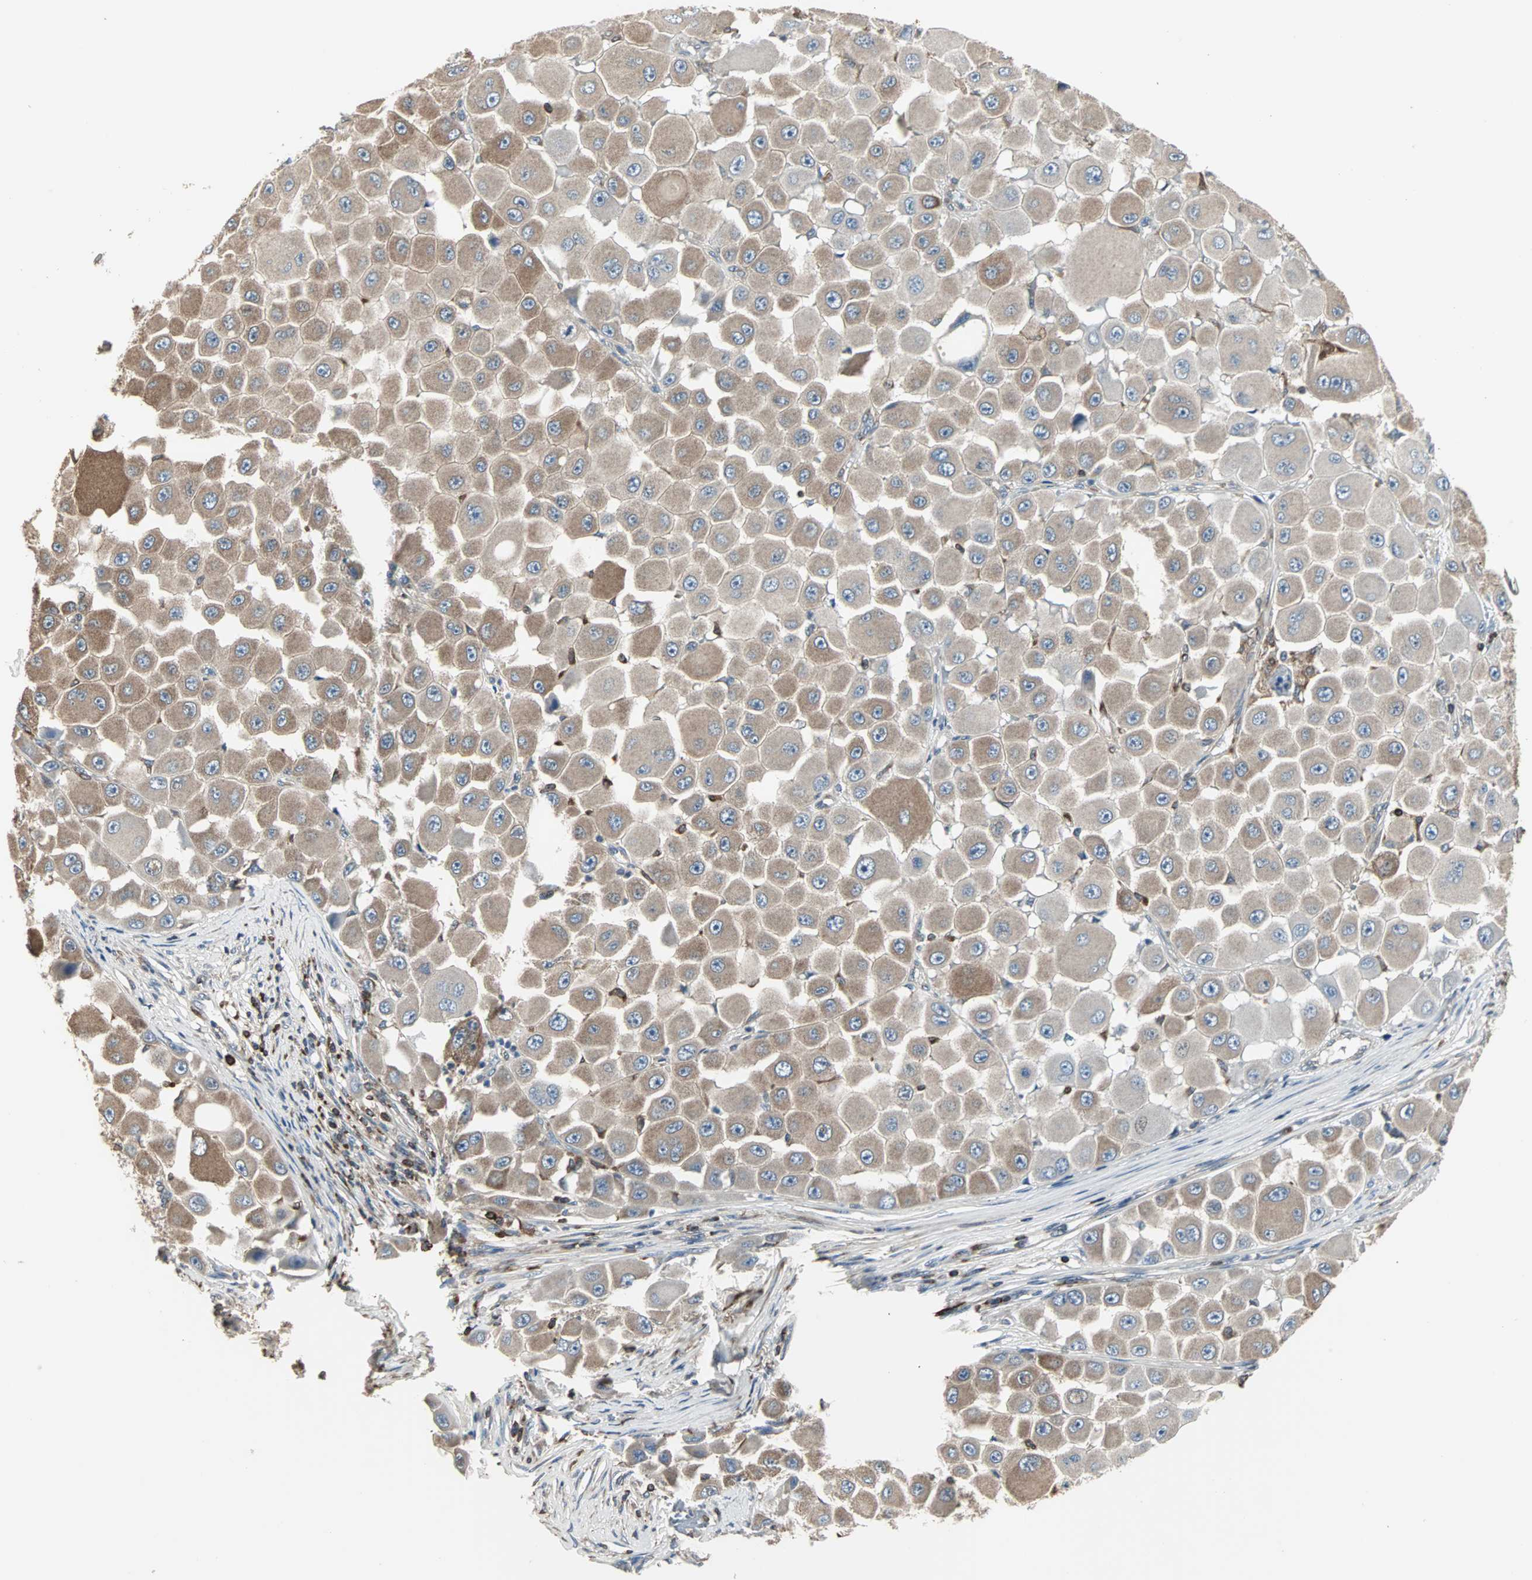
{"staining": {"intensity": "moderate", "quantity": ">75%", "location": "cytoplasmic/membranous"}, "tissue": "melanoma", "cell_type": "Tumor cells", "image_type": "cancer", "snomed": [{"axis": "morphology", "description": "Malignant melanoma, NOS"}, {"axis": "topography", "description": "Skin"}], "caption": "Immunohistochemistry staining of malignant melanoma, which demonstrates medium levels of moderate cytoplasmic/membranous staining in about >75% of tumor cells indicating moderate cytoplasmic/membranous protein positivity. The staining was performed using DAB (3,3'-diaminobenzidine) (brown) for protein detection and nuclei were counterstained in hematoxylin (blue).", "gene": "LRRFIP1", "patient": {"sex": "female", "age": 81}}